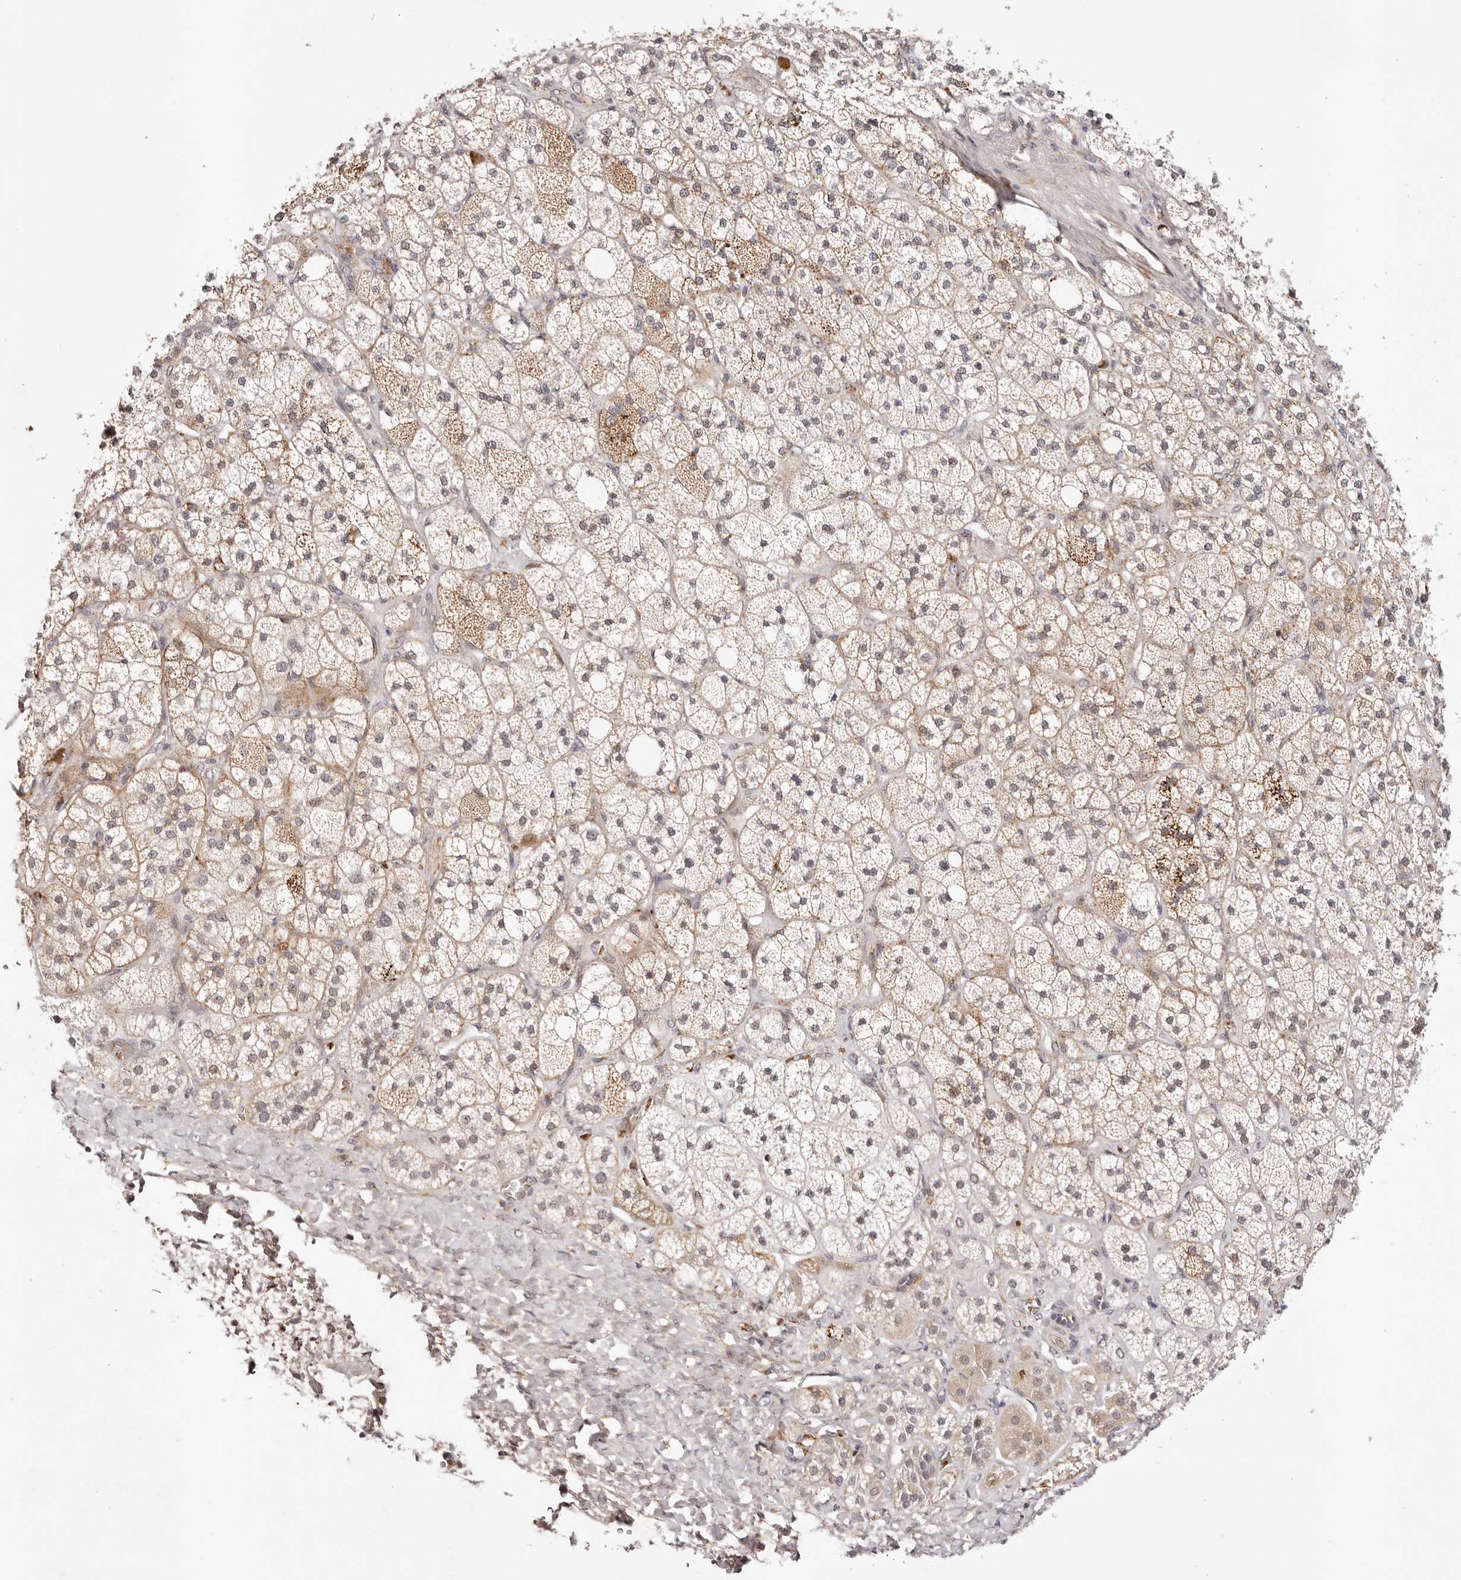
{"staining": {"intensity": "moderate", "quantity": "25%-75%", "location": "cytoplasmic/membranous,nuclear"}, "tissue": "adrenal gland", "cell_type": "Glandular cells", "image_type": "normal", "snomed": [{"axis": "morphology", "description": "Normal tissue, NOS"}, {"axis": "topography", "description": "Adrenal gland"}], "caption": "Moderate cytoplasmic/membranous,nuclear positivity for a protein is appreciated in about 25%-75% of glandular cells of unremarkable adrenal gland using immunohistochemistry (IHC).", "gene": "WRN", "patient": {"sex": "male", "age": 61}}